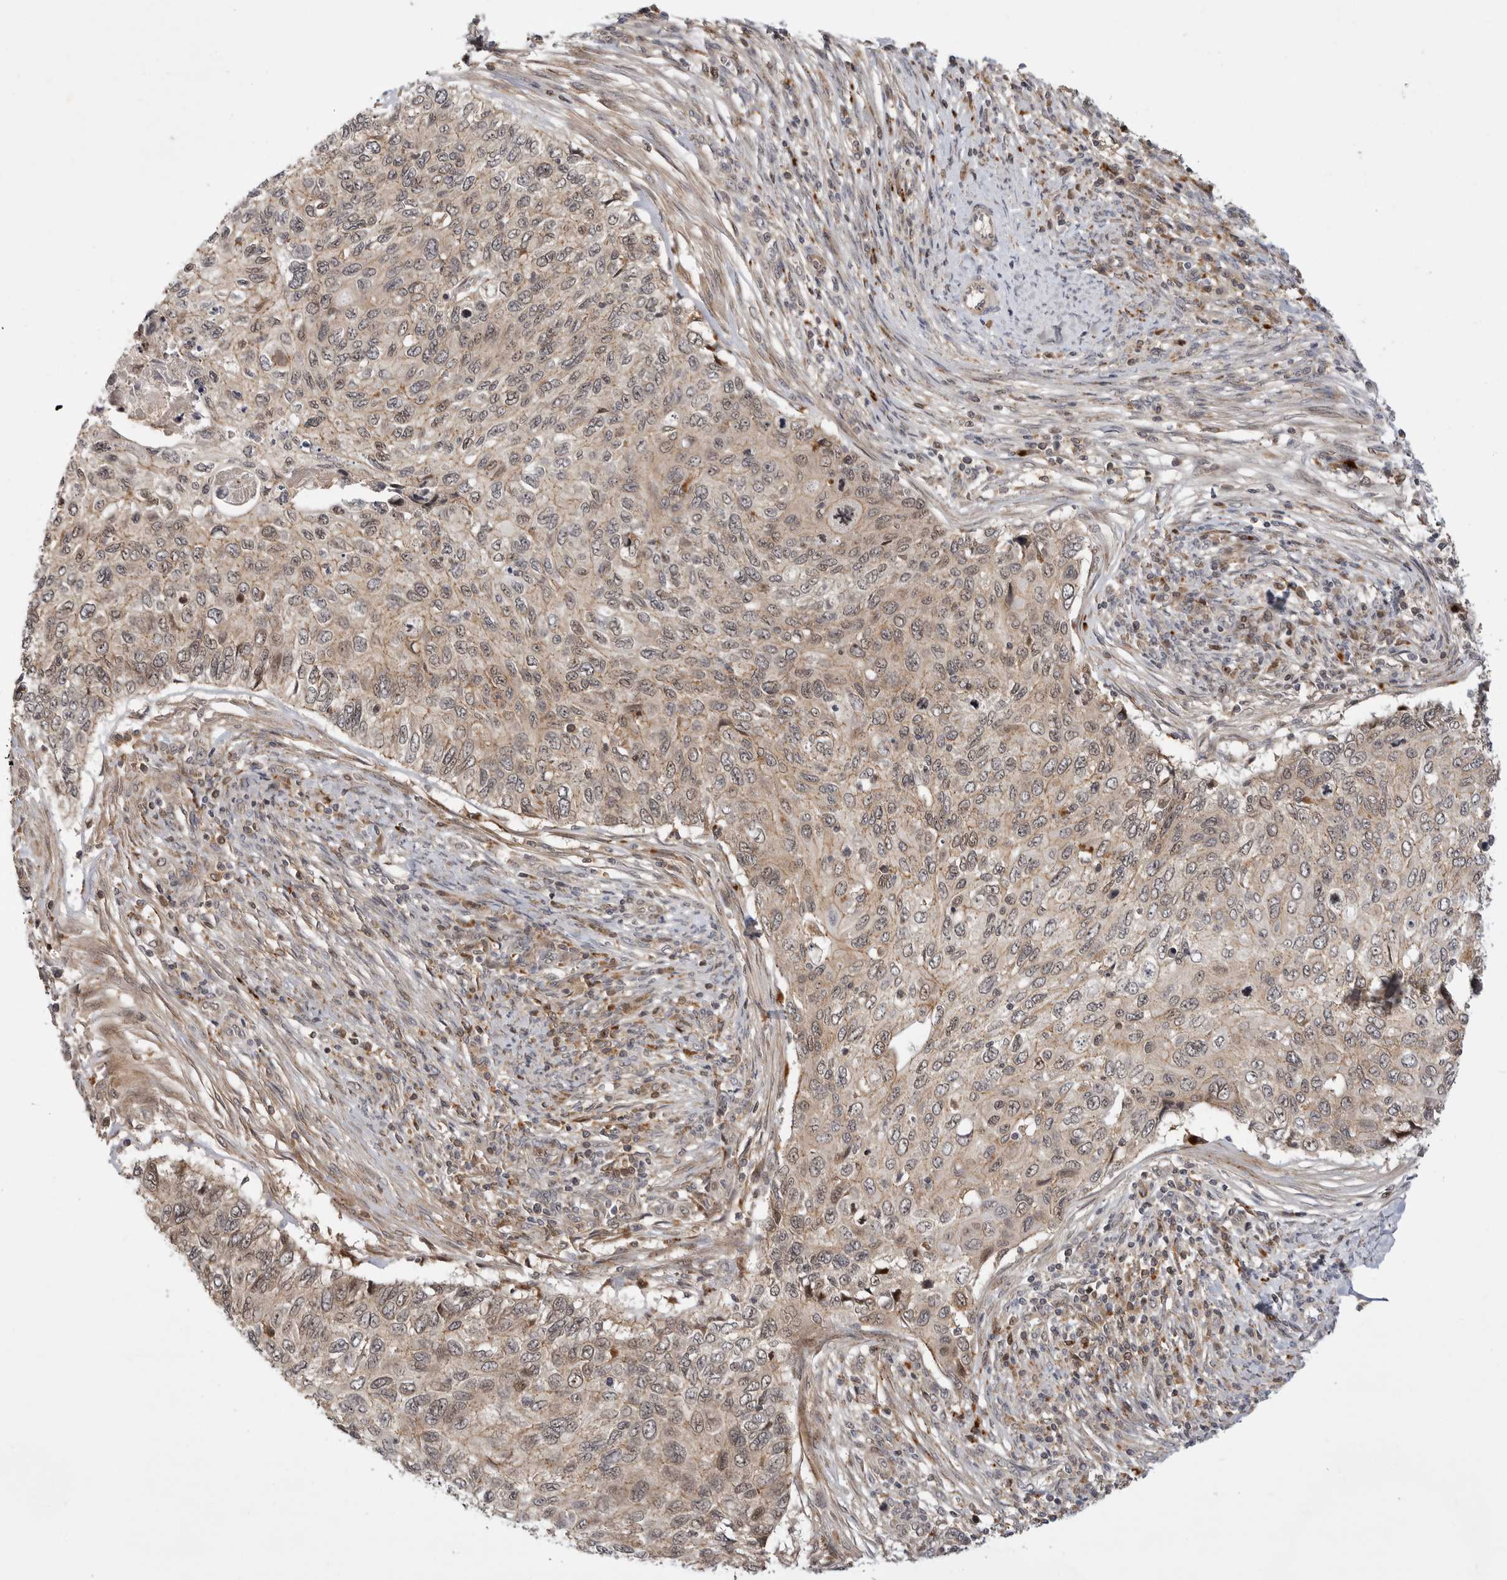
{"staining": {"intensity": "weak", "quantity": ">75%", "location": "cytoplasmic/membranous"}, "tissue": "cervical cancer", "cell_type": "Tumor cells", "image_type": "cancer", "snomed": [{"axis": "morphology", "description": "Squamous cell carcinoma, NOS"}, {"axis": "topography", "description": "Cervix"}], "caption": "Immunohistochemical staining of human cervical cancer reveals low levels of weak cytoplasmic/membranous positivity in about >75% of tumor cells.", "gene": "CSNK1G3", "patient": {"sex": "female", "age": 70}}